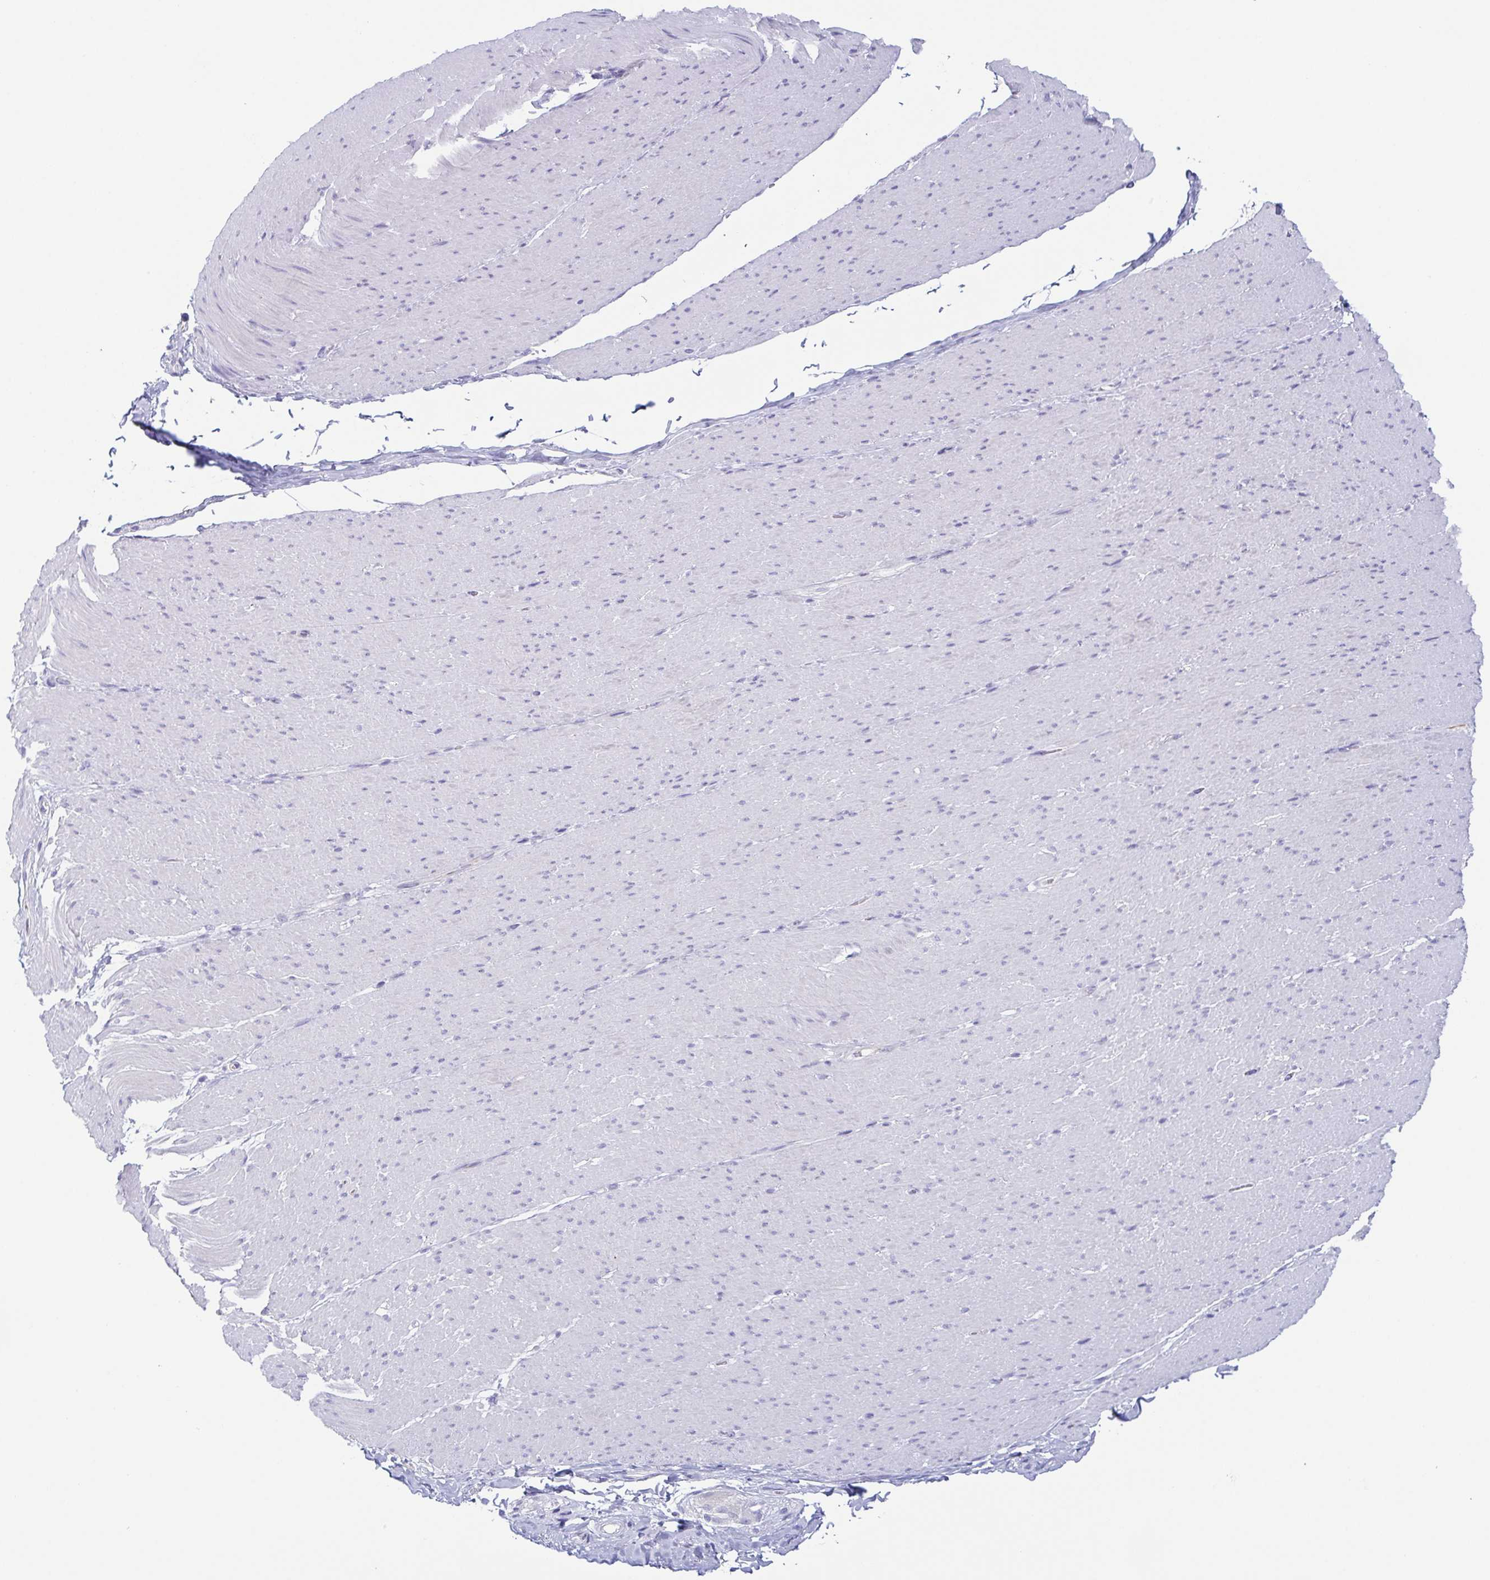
{"staining": {"intensity": "negative", "quantity": "none", "location": "none"}, "tissue": "smooth muscle", "cell_type": "Smooth muscle cells", "image_type": "normal", "snomed": [{"axis": "morphology", "description": "Normal tissue, NOS"}, {"axis": "topography", "description": "Smooth muscle"}, {"axis": "topography", "description": "Rectum"}], "caption": "DAB immunohistochemical staining of normal human smooth muscle exhibits no significant expression in smooth muscle cells. (DAB immunohistochemistry (IHC), high magnification).", "gene": "PRR27", "patient": {"sex": "male", "age": 53}}